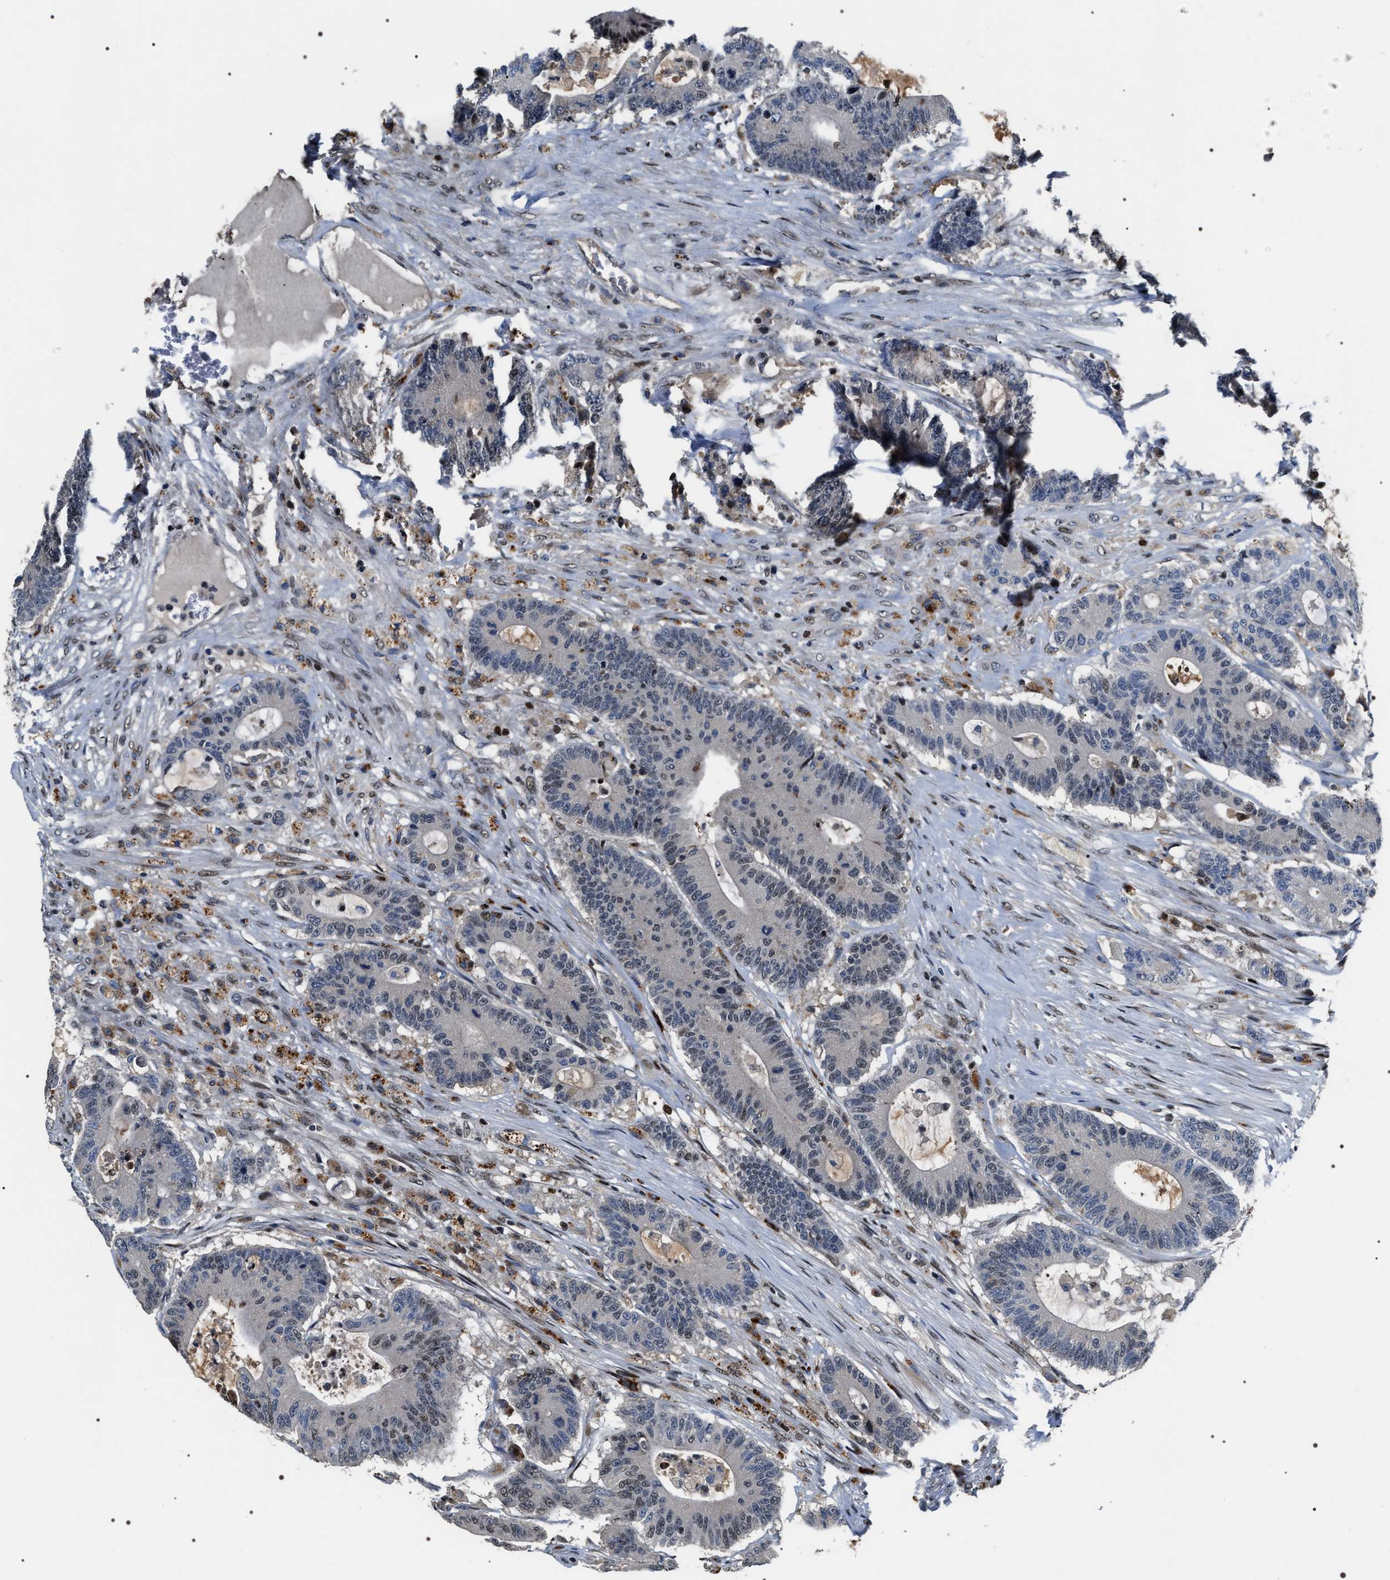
{"staining": {"intensity": "moderate", "quantity": "<25%", "location": "nuclear"}, "tissue": "colorectal cancer", "cell_type": "Tumor cells", "image_type": "cancer", "snomed": [{"axis": "morphology", "description": "Adenocarcinoma, NOS"}, {"axis": "topography", "description": "Colon"}], "caption": "Immunohistochemistry (IHC) of human colorectal cancer exhibits low levels of moderate nuclear expression in about <25% of tumor cells. (DAB IHC, brown staining for protein, blue staining for nuclei).", "gene": "C7orf25", "patient": {"sex": "female", "age": 84}}